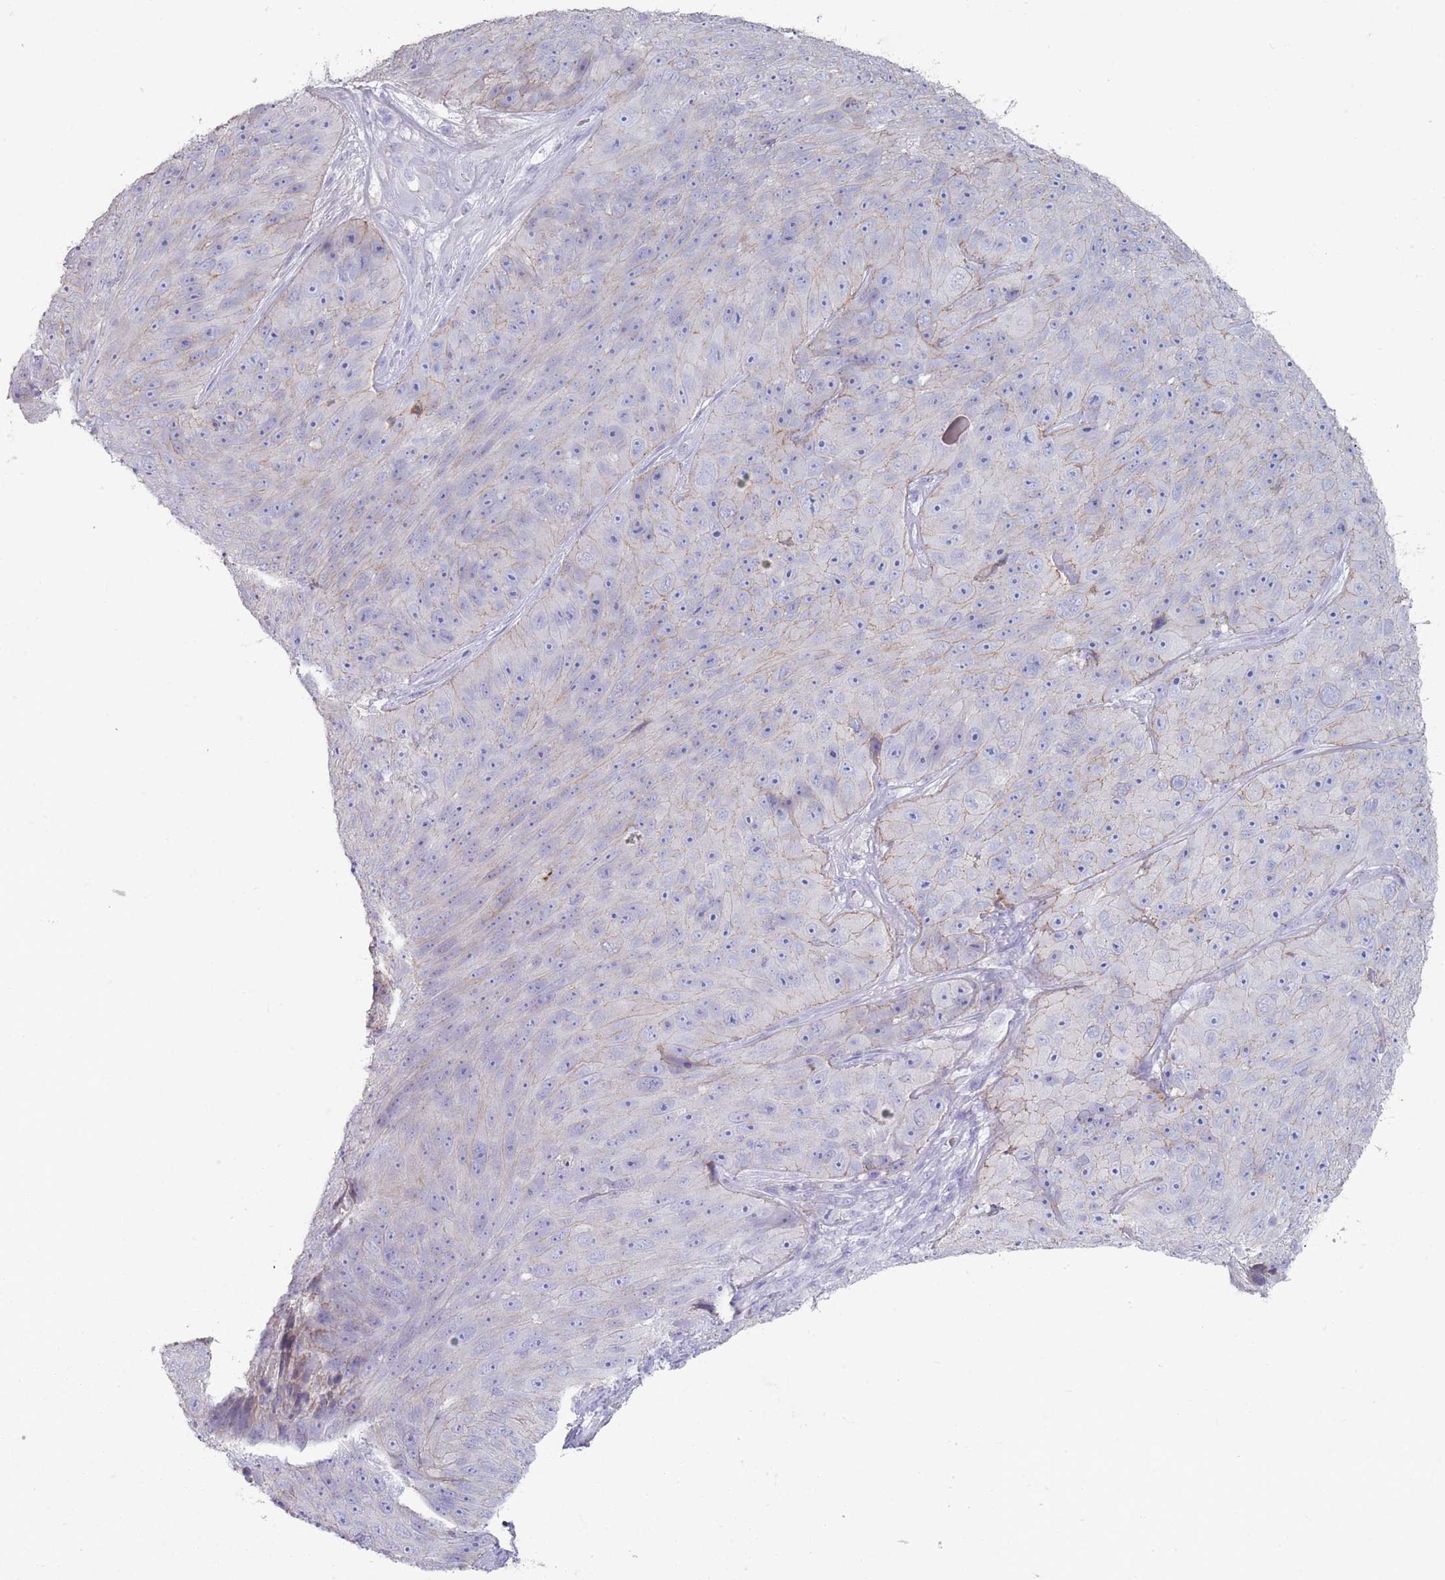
{"staining": {"intensity": "negative", "quantity": "none", "location": "none"}, "tissue": "skin cancer", "cell_type": "Tumor cells", "image_type": "cancer", "snomed": [{"axis": "morphology", "description": "Squamous cell carcinoma, NOS"}, {"axis": "topography", "description": "Skin"}], "caption": "Tumor cells are negative for brown protein staining in skin cancer (squamous cell carcinoma).", "gene": "RHBG", "patient": {"sex": "female", "age": 87}}